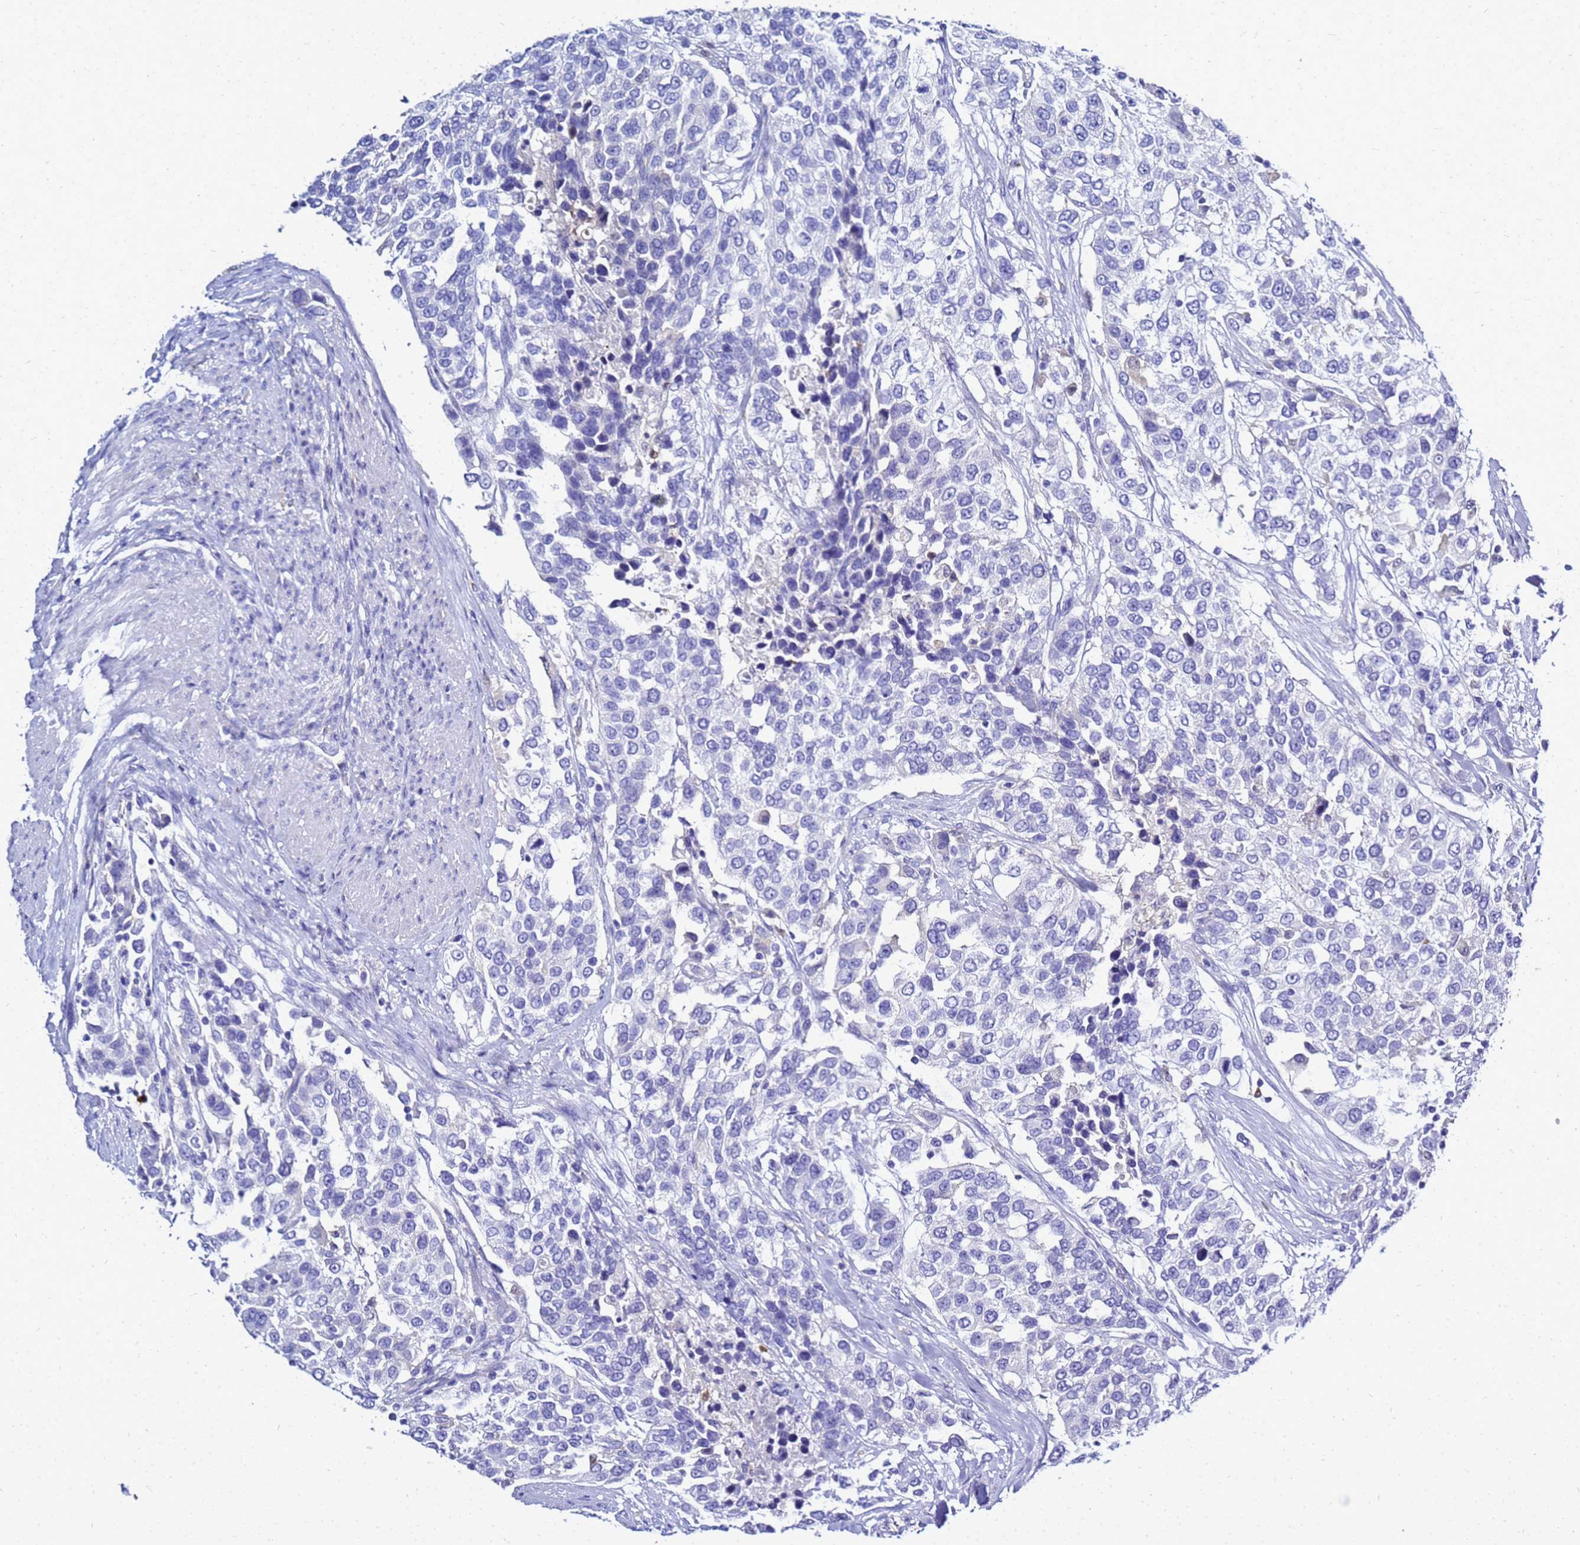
{"staining": {"intensity": "negative", "quantity": "none", "location": "none"}, "tissue": "urothelial cancer", "cell_type": "Tumor cells", "image_type": "cancer", "snomed": [{"axis": "morphology", "description": "Urothelial carcinoma, High grade"}, {"axis": "topography", "description": "Urinary bladder"}], "caption": "Photomicrograph shows no protein staining in tumor cells of high-grade urothelial carcinoma tissue.", "gene": "CSTA", "patient": {"sex": "female", "age": 80}}